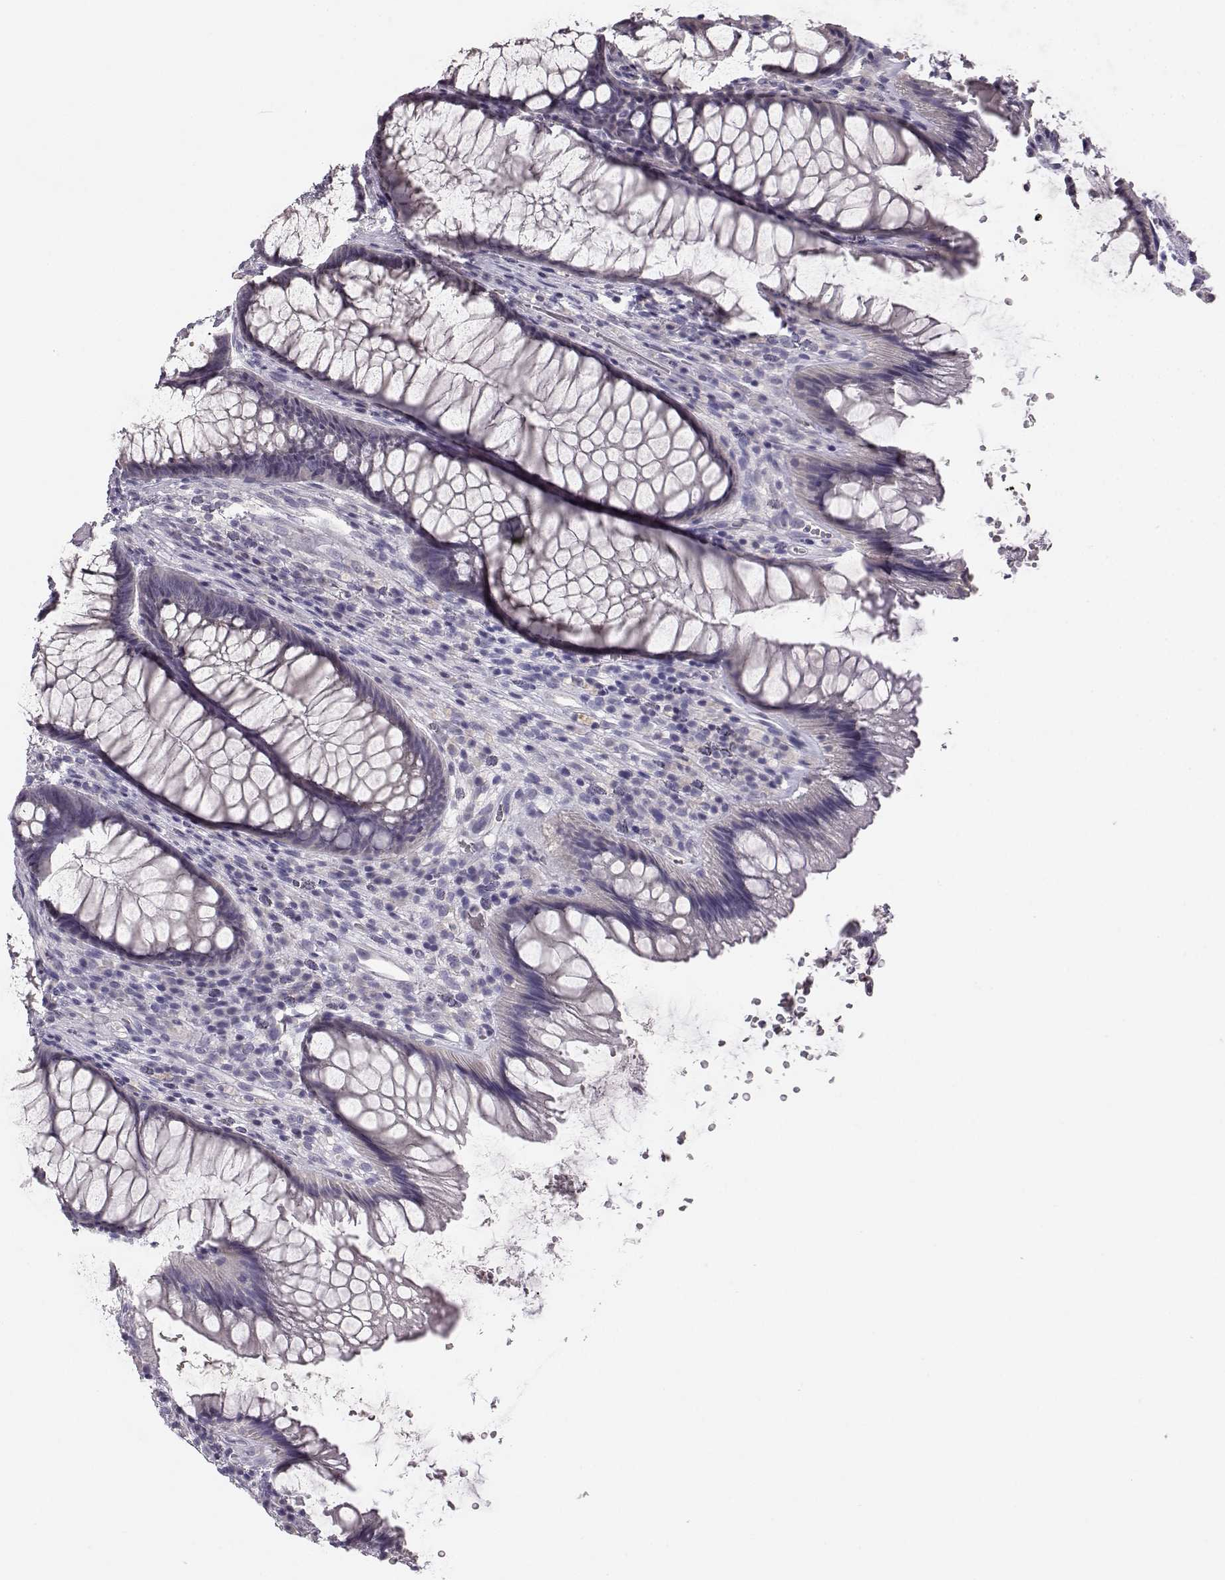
{"staining": {"intensity": "negative", "quantity": "none", "location": "none"}, "tissue": "rectum", "cell_type": "Glandular cells", "image_type": "normal", "snomed": [{"axis": "morphology", "description": "Normal tissue, NOS"}, {"axis": "topography", "description": "Smooth muscle"}, {"axis": "topography", "description": "Rectum"}], "caption": "The immunohistochemistry photomicrograph has no significant staining in glandular cells of rectum. (Brightfield microscopy of DAB (3,3'-diaminobenzidine) IHC at high magnification).", "gene": "BFSP2", "patient": {"sex": "male", "age": 53}}